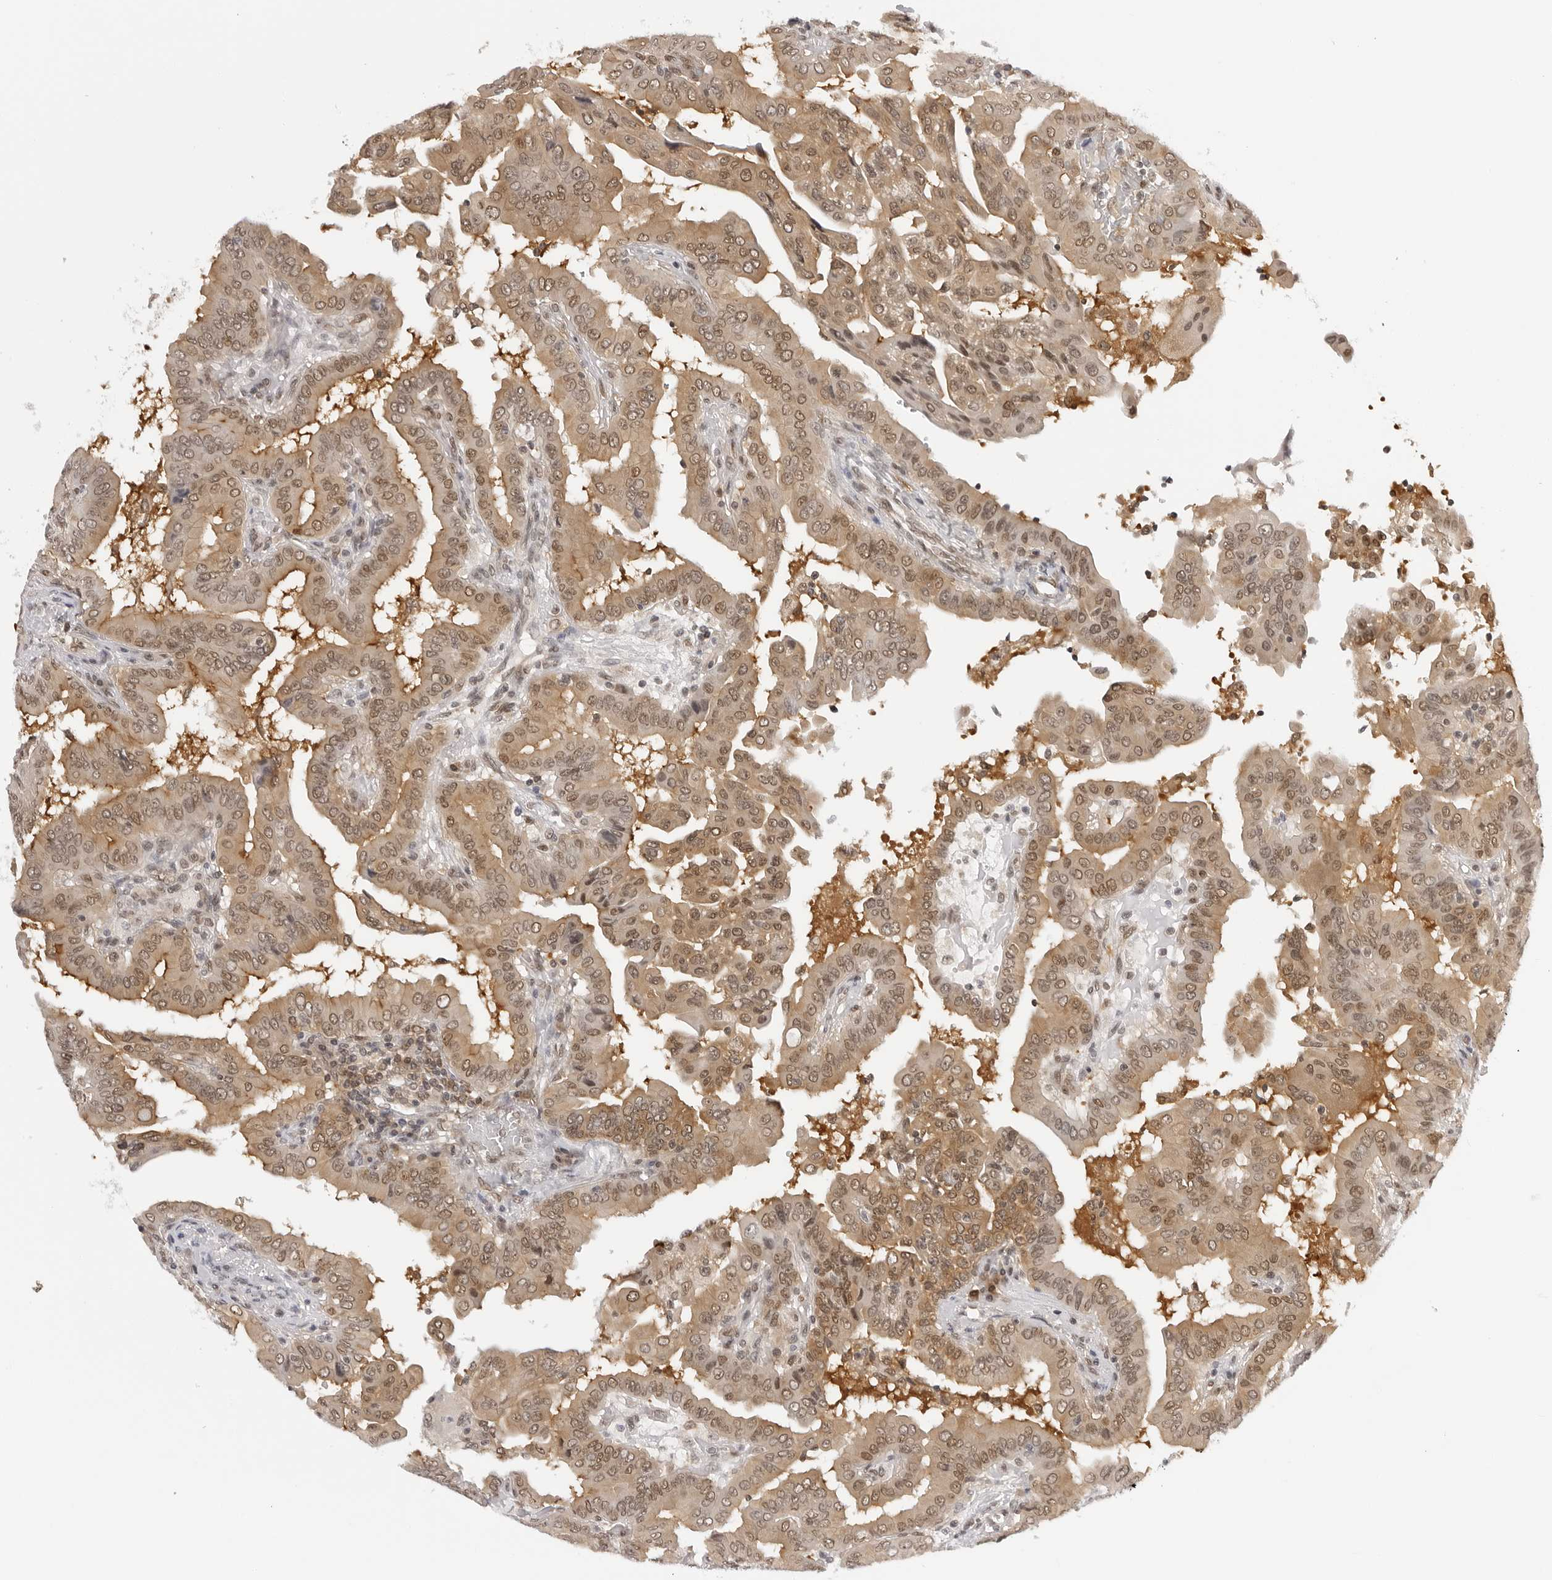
{"staining": {"intensity": "moderate", "quantity": ">75%", "location": "cytoplasmic/membranous,nuclear"}, "tissue": "thyroid cancer", "cell_type": "Tumor cells", "image_type": "cancer", "snomed": [{"axis": "morphology", "description": "Papillary adenocarcinoma, NOS"}, {"axis": "topography", "description": "Thyroid gland"}], "caption": "About >75% of tumor cells in human thyroid cancer display moderate cytoplasmic/membranous and nuclear protein expression as visualized by brown immunohistochemical staining.", "gene": "WDR77", "patient": {"sex": "male", "age": 33}}